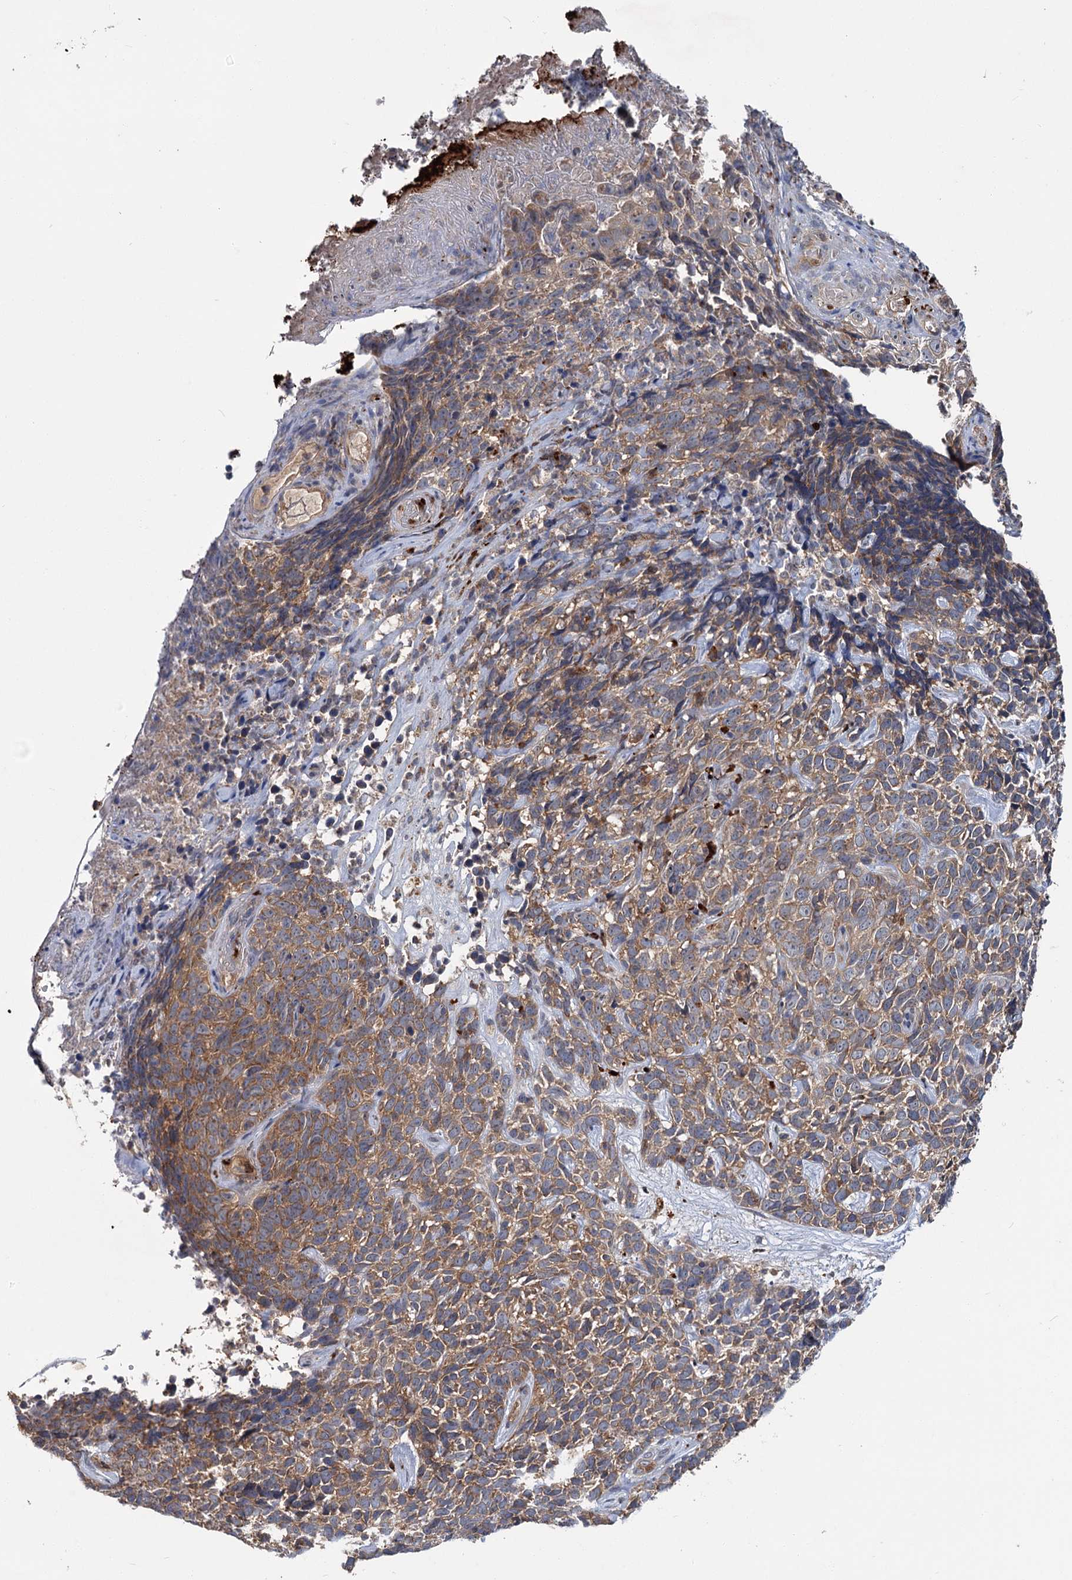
{"staining": {"intensity": "moderate", "quantity": ">75%", "location": "cytoplasmic/membranous"}, "tissue": "skin cancer", "cell_type": "Tumor cells", "image_type": "cancer", "snomed": [{"axis": "morphology", "description": "Basal cell carcinoma"}, {"axis": "topography", "description": "Skin"}], "caption": "The image demonstrates a brown stain indicating the presence of a protein in the cytoplasmic/membranous of tumor cells in skin cancer.", "gene": "DYNC2H1", "patient": {"sex": "female", "age": 84}}